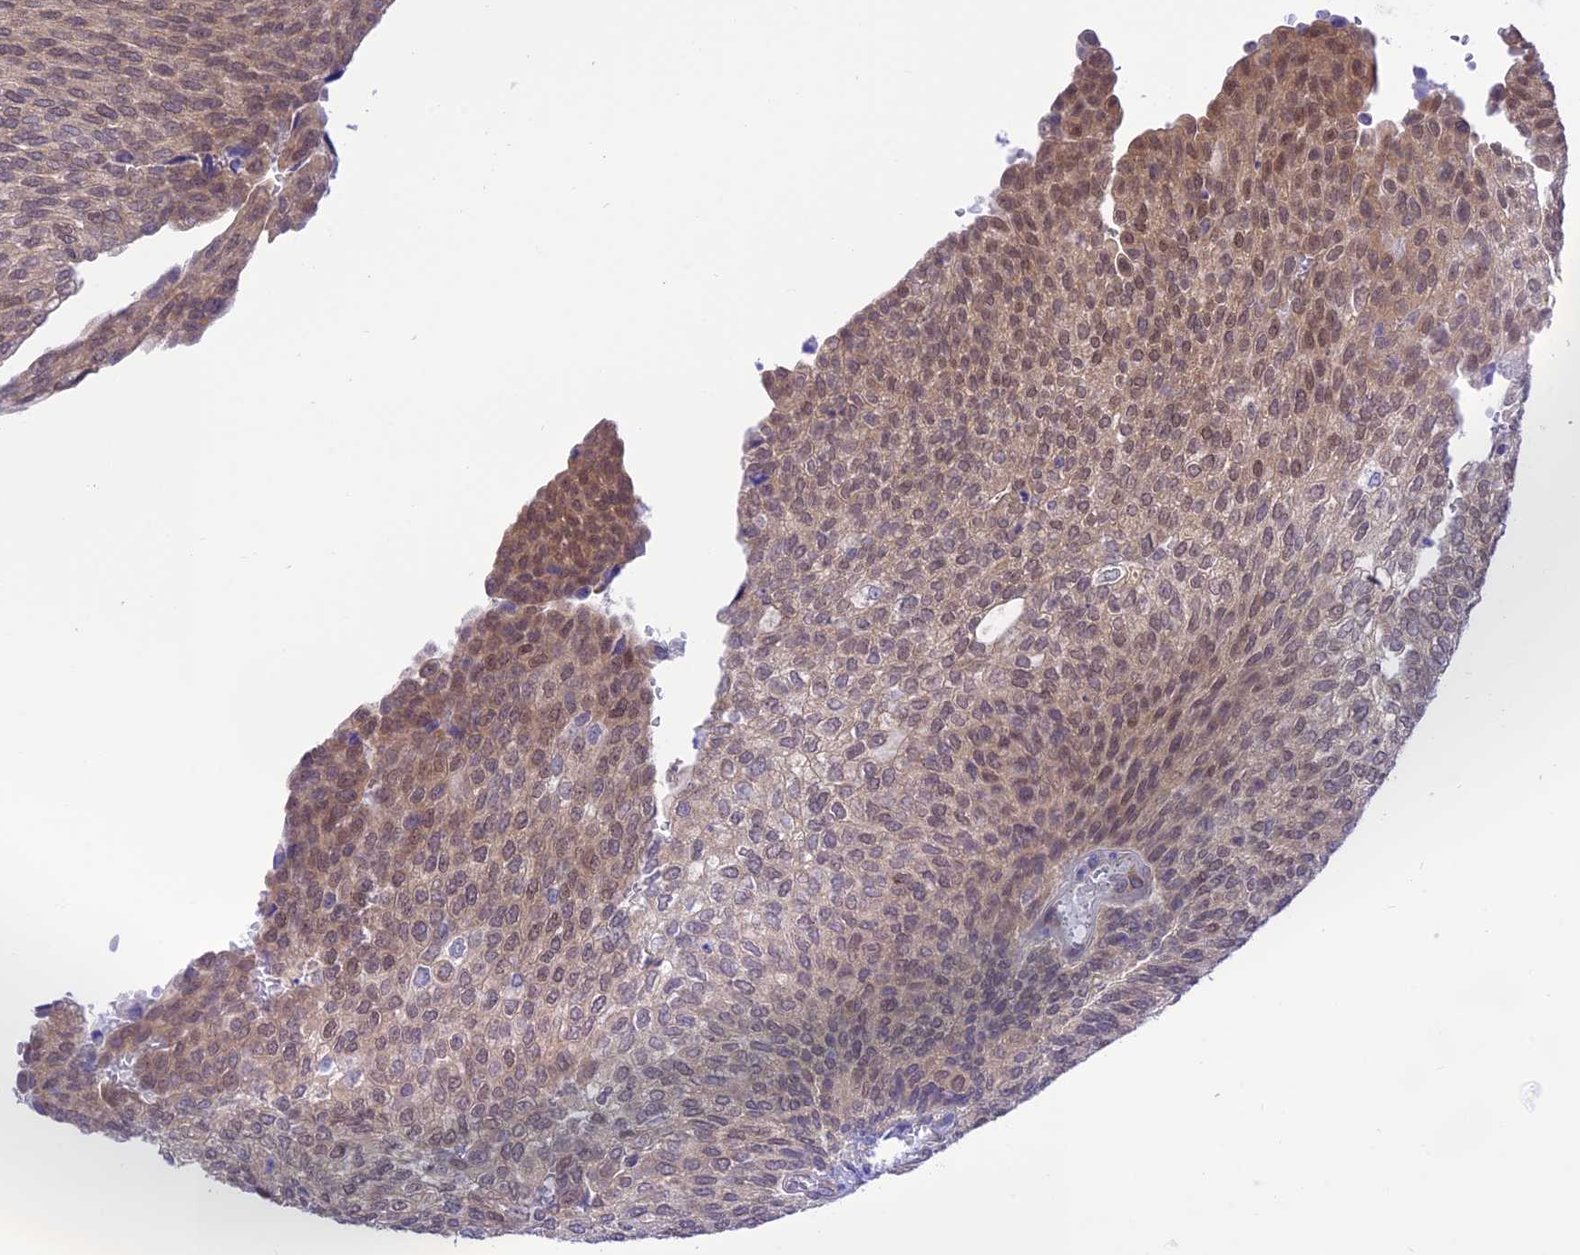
{"staining": {"intensity": "weak", "quantity": ">75%", "location": "cytoplasmic/membranous,nuclear"}, "tissue": "urothelial cancer", "cell_type": "Tumor cells", "image_type": "cancer", "snomed": [{"axis": "morphology", "description": "Urothelial carcinoma, Low grade"}, {"axis": "topography", "description": "Urinary bladder"}], "caption": "IHC histopathology image of neoplastic tissue: urothelial cancer stained using immunohistochemistry demonstrates low levels of weak protein expression localized specifically in the cytoplasmic/membranous and nuclear of tumor cells, appearing as a cytoplasmic/membranous and nuclear brown color.", "gene": "RNF126", "patient": {"sex": "female", "age": 79}}